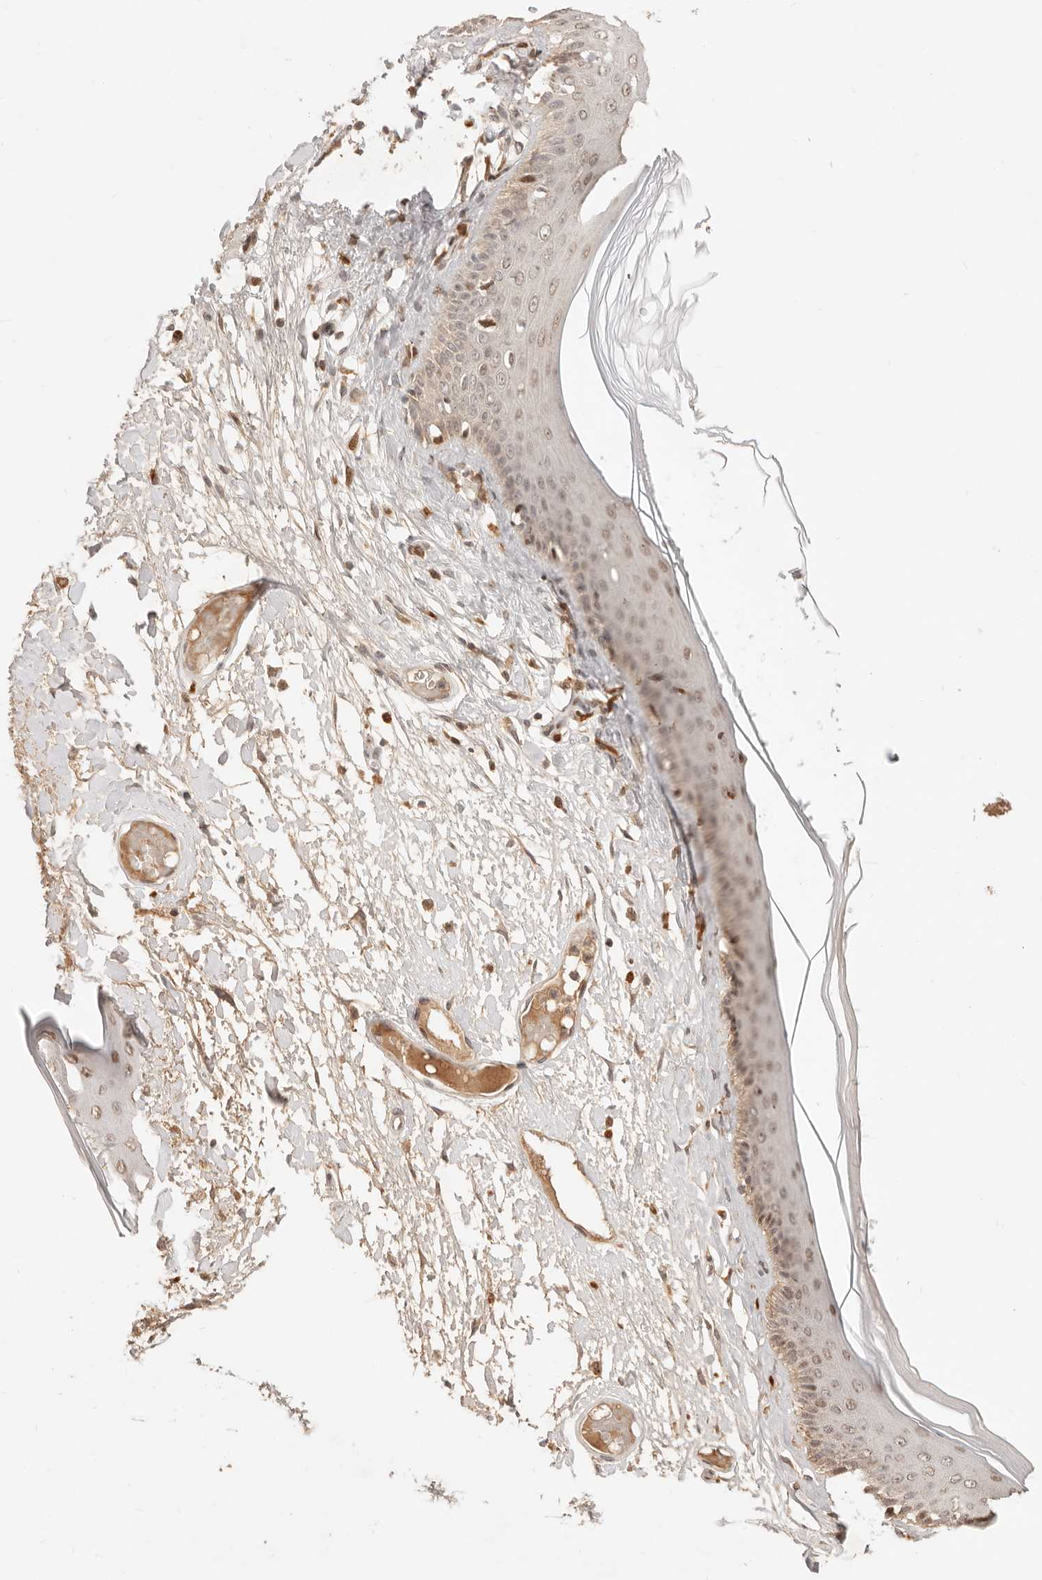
{"staining": {"intensity": "moderate", "quantity": "25%-75%", "location": "nuclear"}, "tissue": "skin", "cell_type": "Epidermal cells", "image_type": "normal", "snomed": [{"axis": "morphology", "description": "Normal tissue, NOS"}, {"axis": "topography", "description": "Vulva"}], "caption": "A high-resolution micrograph shows immunohistochemistry staining of normal skin, which reveals moderate nuclear staining in approximately 25%-75% of epidermal cells.", "gene": "NPAS2", "patient": {"sex": "female", "age": 73}}